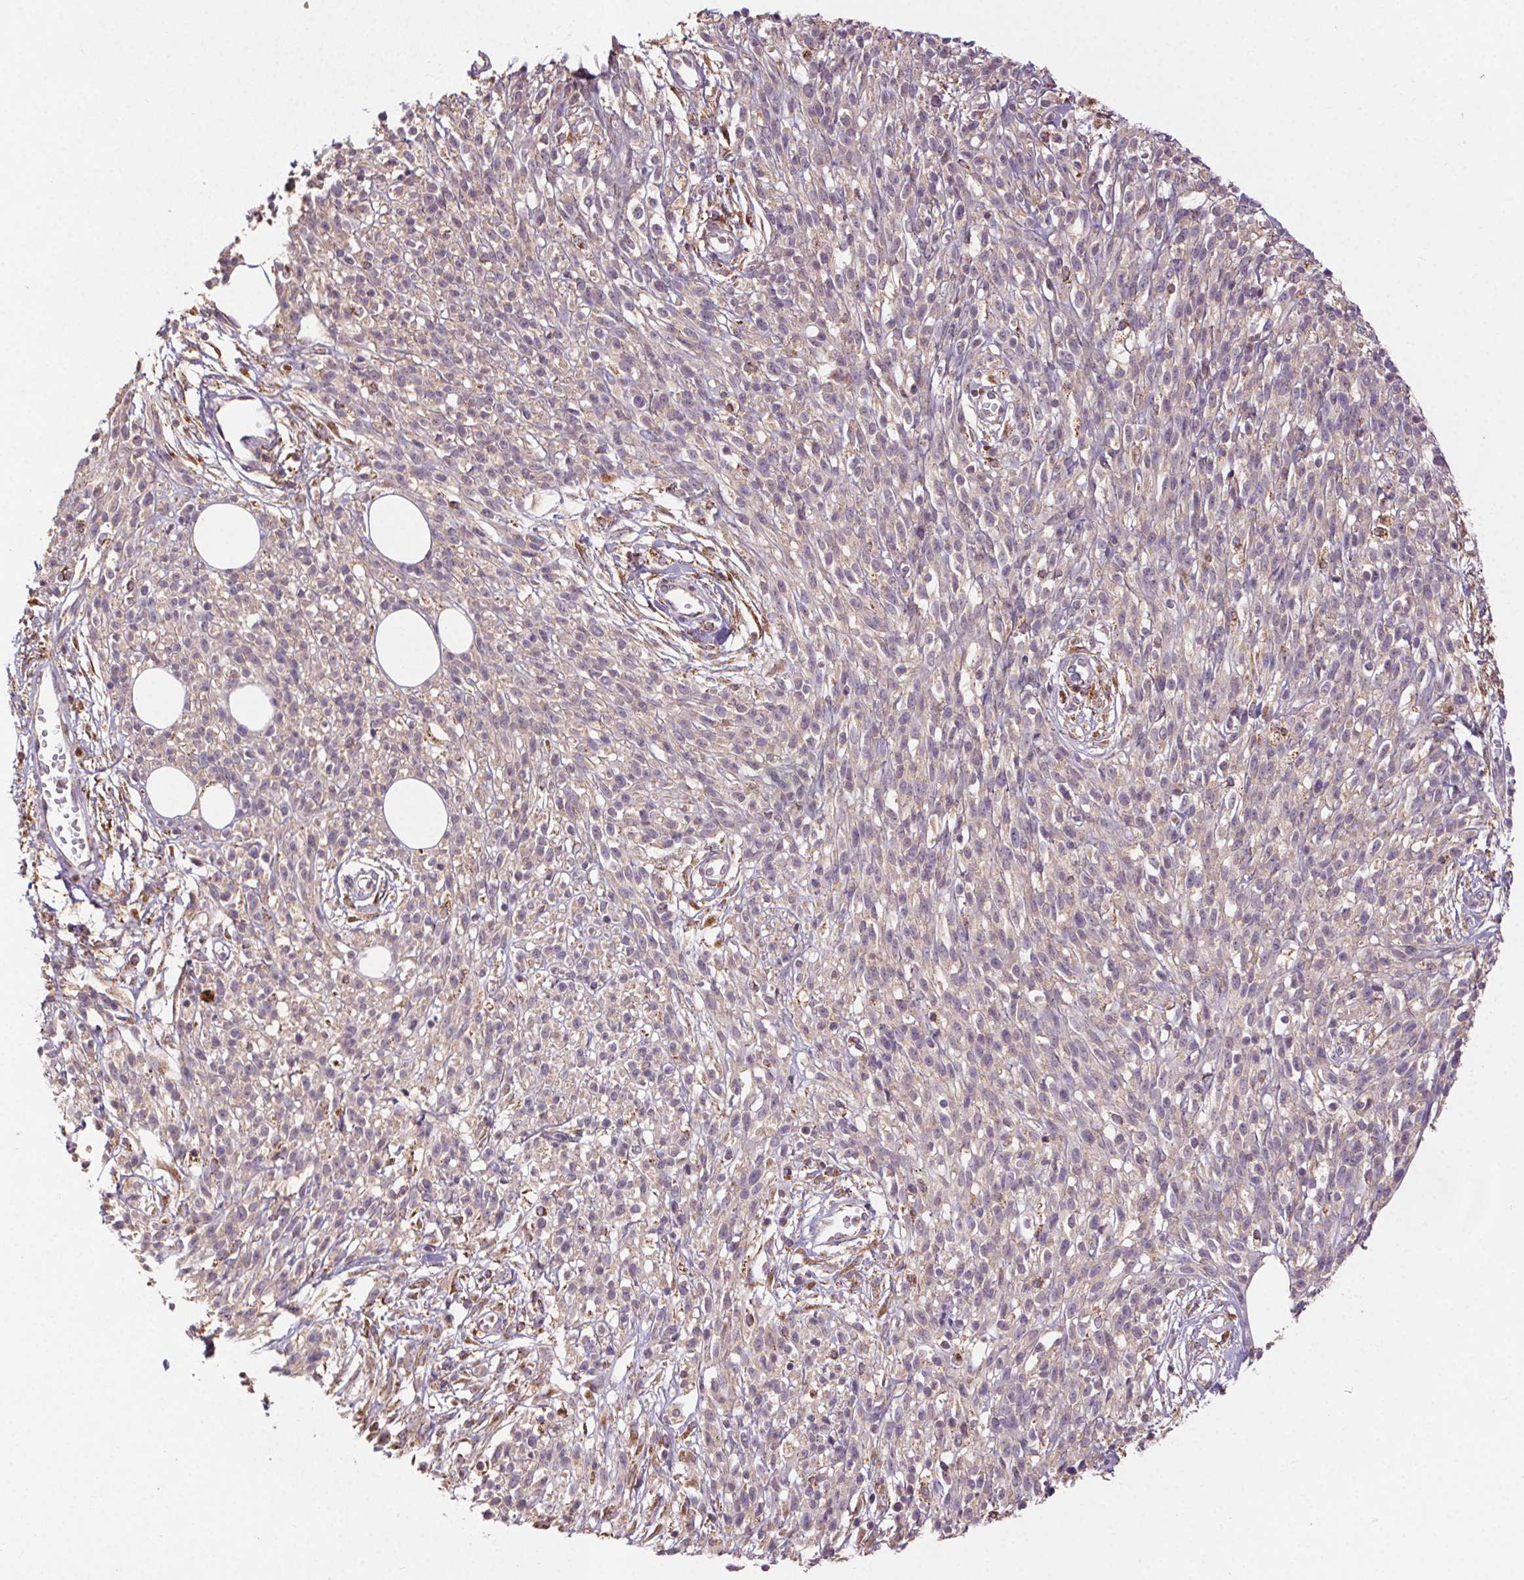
{"staining": {"intensity": "negative", "quantity": "none", "location": "none"}, "tissue": "melanoma", "cell_type": "Tumor cells", "image_type": "cancer", "snomed": [{"axis": "morphology", "description": "Malignant melanoma, NOS"}, {"axis": "topography", "description": "Skin"}, {"axis": "topography", "description": "Skin of trunk"}], "caption": "This is an immunohistochemistry histopathology image of human malignant melanoma. There is no positivity in tumor cells.", "gene": "FNBP1L", "patient": {"sex": "male", "age": 74}}